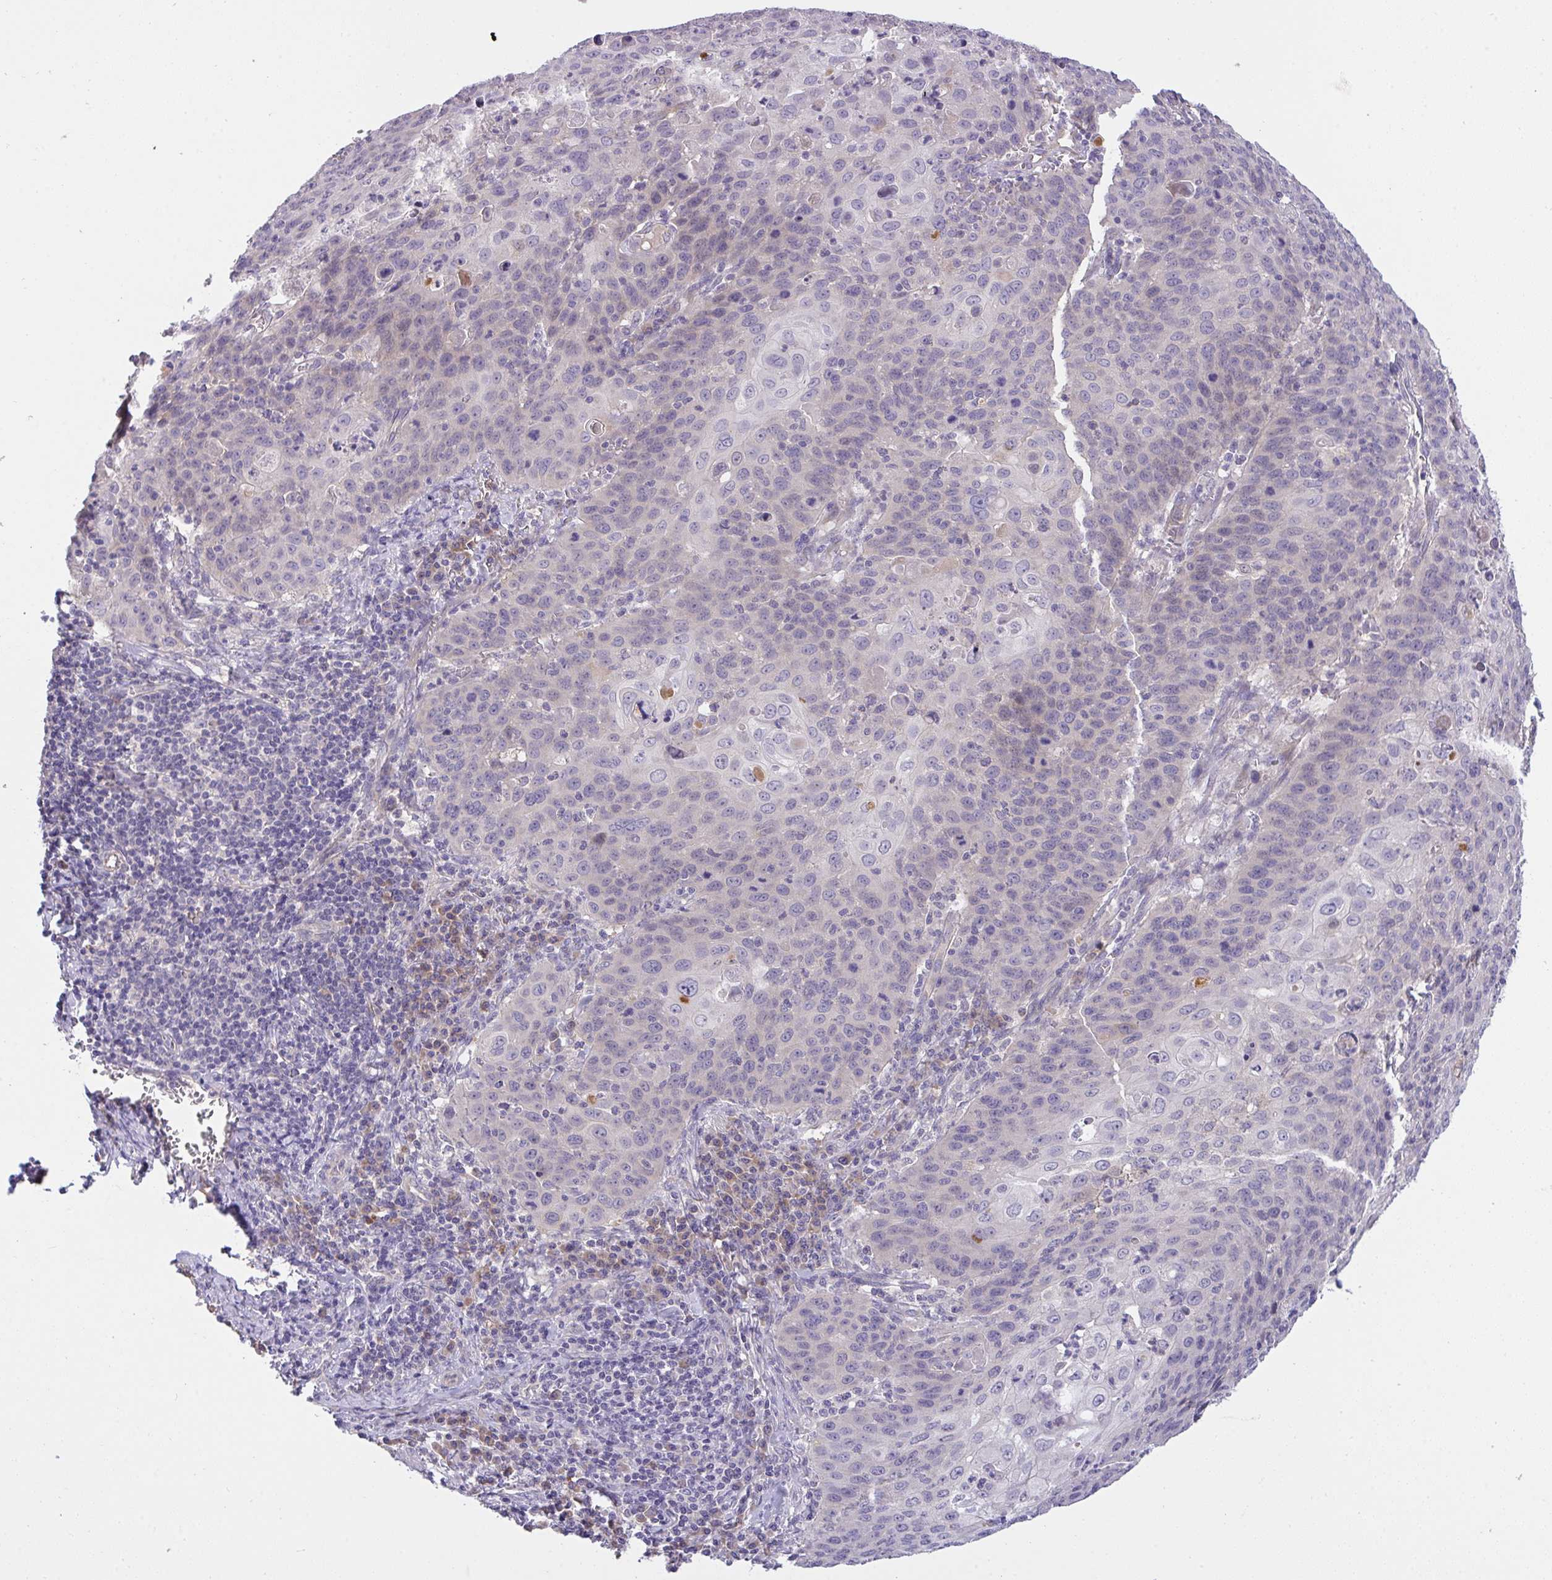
{"staining": {"intensity": "negative", "quantity": "none", "location": "none"}, "tissue": "cervical cancer", "cell_type": "Tumor cells", "image_type": "cancer", "snomed": [{"axis": "morphology", "description": "Squamous cell carcinoma, NOS"}, {"axis": "topography", "description": "Cervix"}], "caption": "This is an immunohistochemistry (IHC) micrograph of squamous cell carcinoma (cervical). There is no expression in tumor cells.", "gene": "ZNF581", "patient": {"sex": "female", "age": 65}}